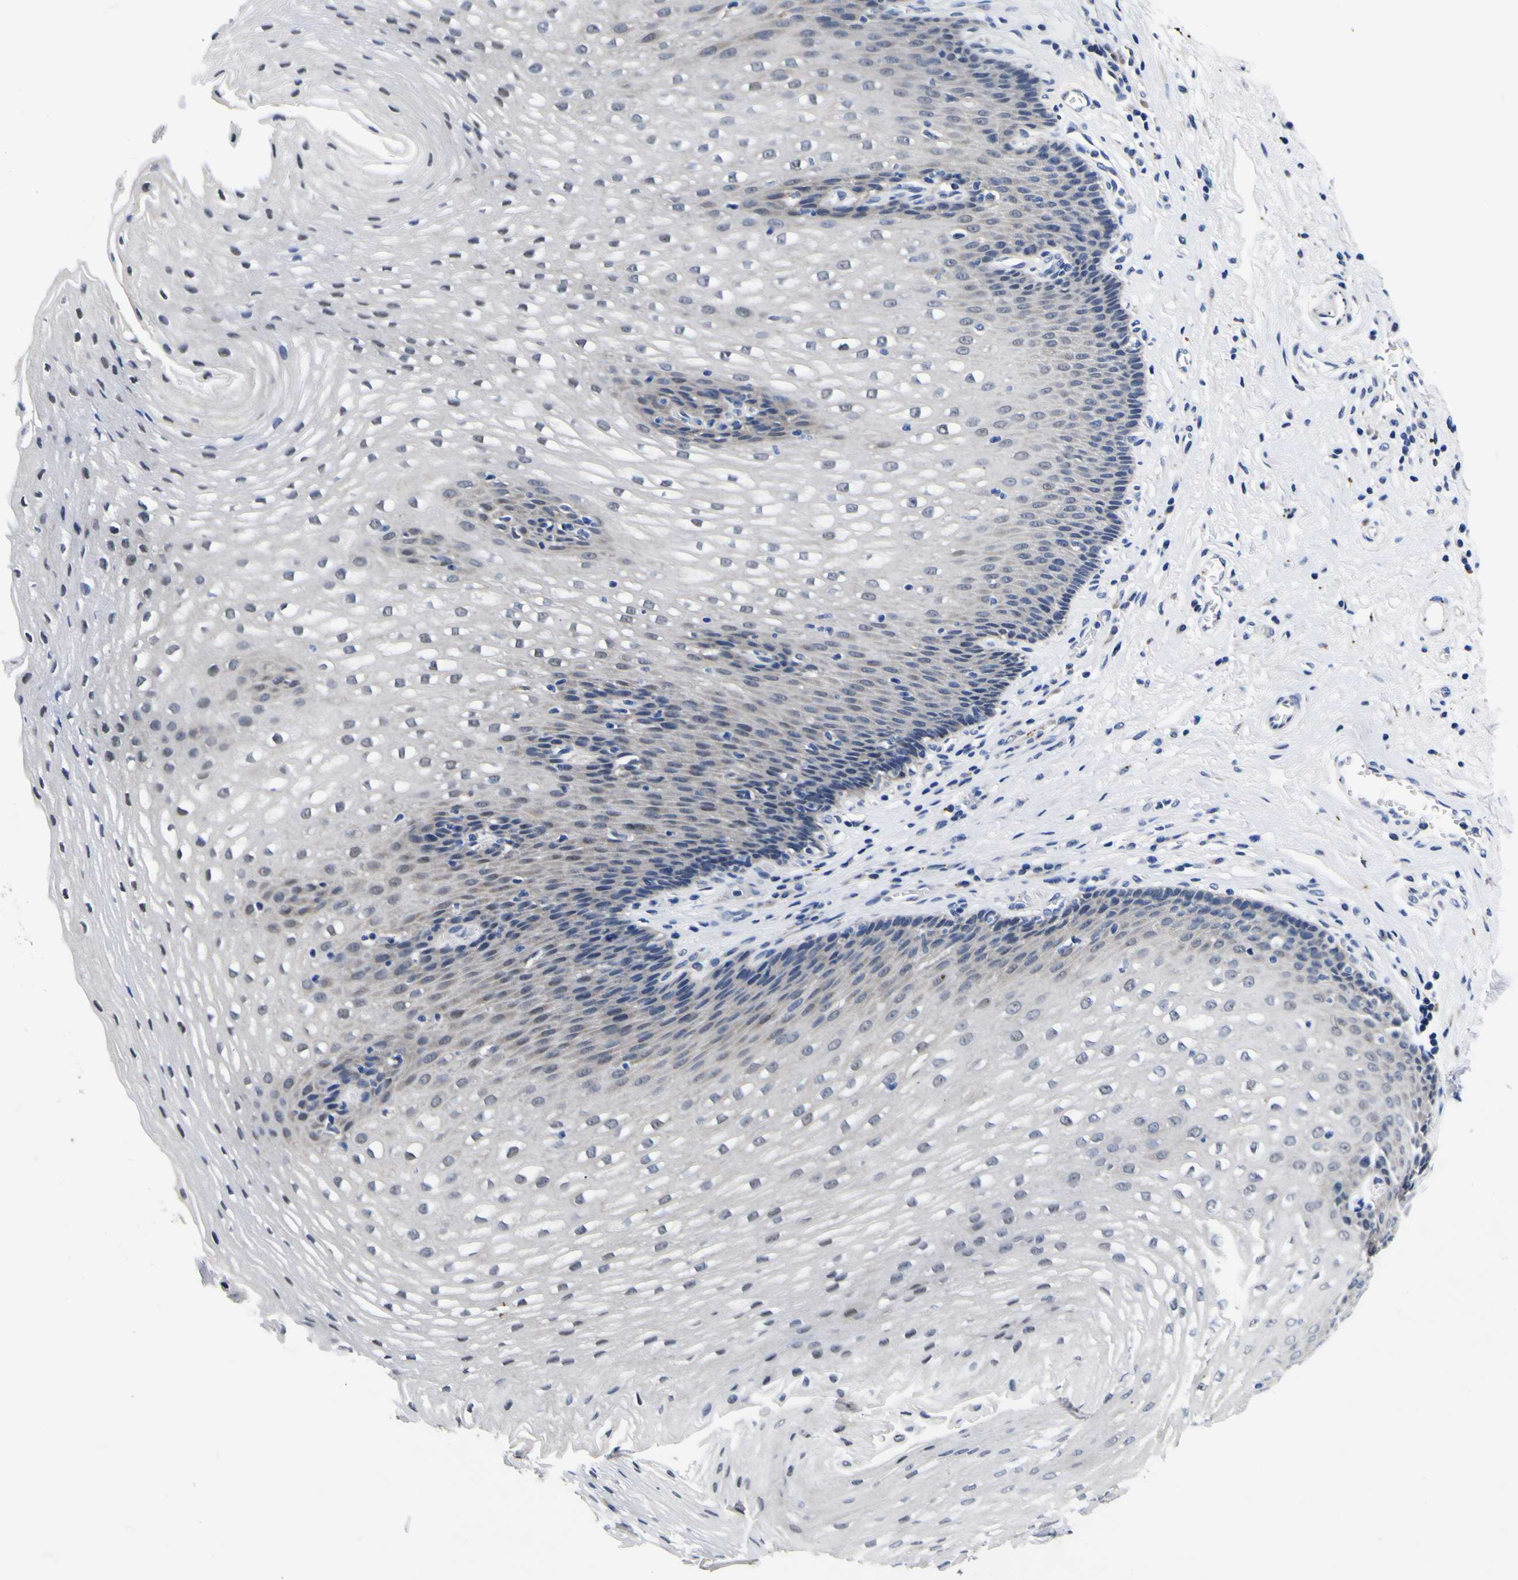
{"staining": {"intensity": "negative", "quantity": "none", "location": "none"}, "tissue": "esophagus", "cell_type": "Squamous epithelial cells", "image_type": "normal", "snomed": [{"axis": "morphology", "description": "Normal tissue, NOS"}, {"axis": "topography", "description": "Esophagus"}], "caption": "High magnification brightfield microscopy of normal esophagus stained with DAB (brown) and counterstained with hematoxylin (blue): squamous epithelial cells show no significant staining.", "gene": "IGFLR1", "patient": {"sex": "male", "age": 48}}